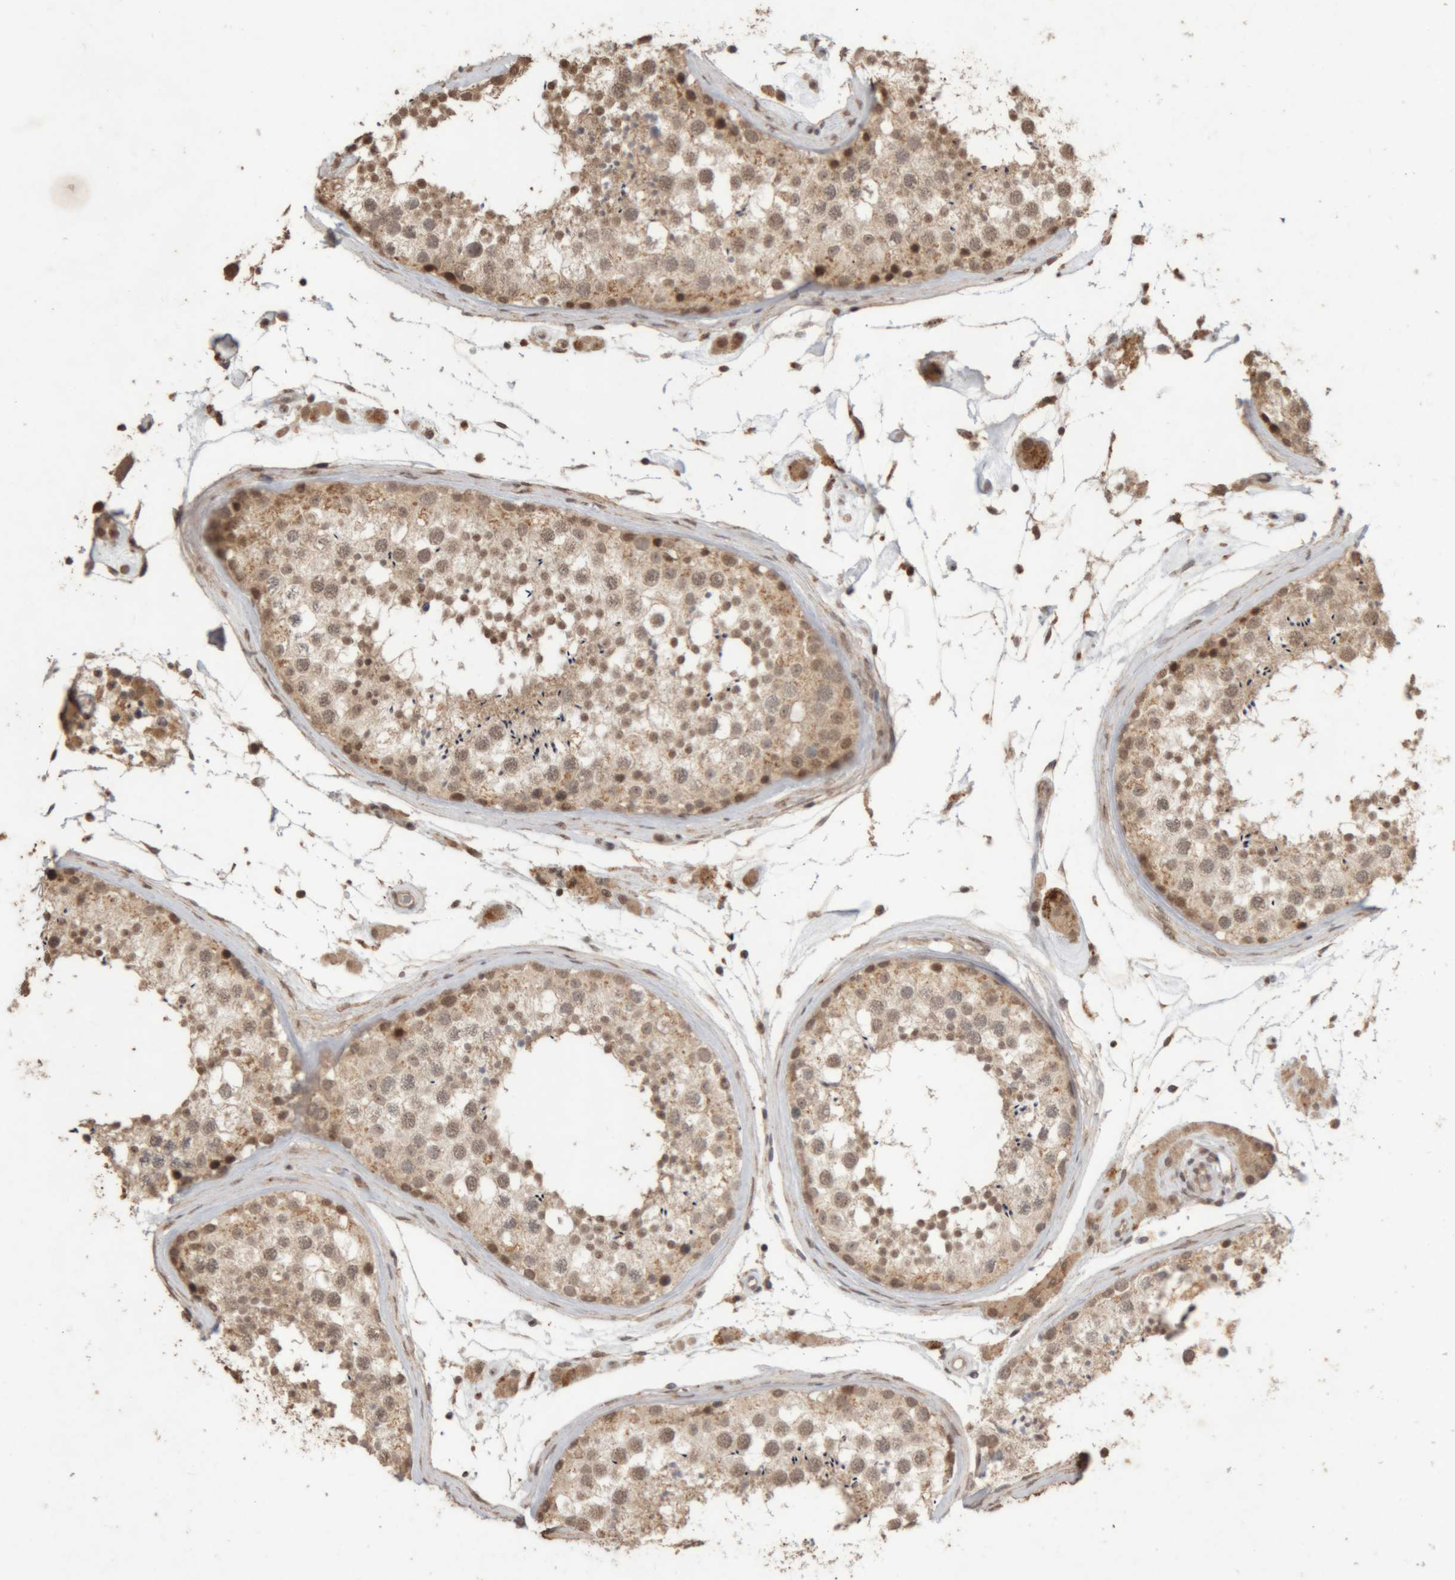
{"staining": {"intensity": "moderate", "quantity": ">75%", "location": "cytoplasmic/membranous,nuclear"}, "tissue": "testis", "cell_type": "Cells in seminiferous ducts", "image_type": "normal", "snomed": [{"axis": "morphology", "description": "Normal tissue, NOS"}, {"axis": "topography", "description": "Testis"}], "caption": "The photomicrograph exhibits staining of normal testis, revealing moderate cytoplasmic/membranous,nuclear protein positivity (brown color) within cells in seminiferous ducts. The protein is stained brown, and the nuclei are stained in blue (DAB (3,3'-diaminobenzidine) IHC with brightfield microscopy, high magnification).", "gene": "KEAP1", "patient": {"sex": "male", "age": 46}}